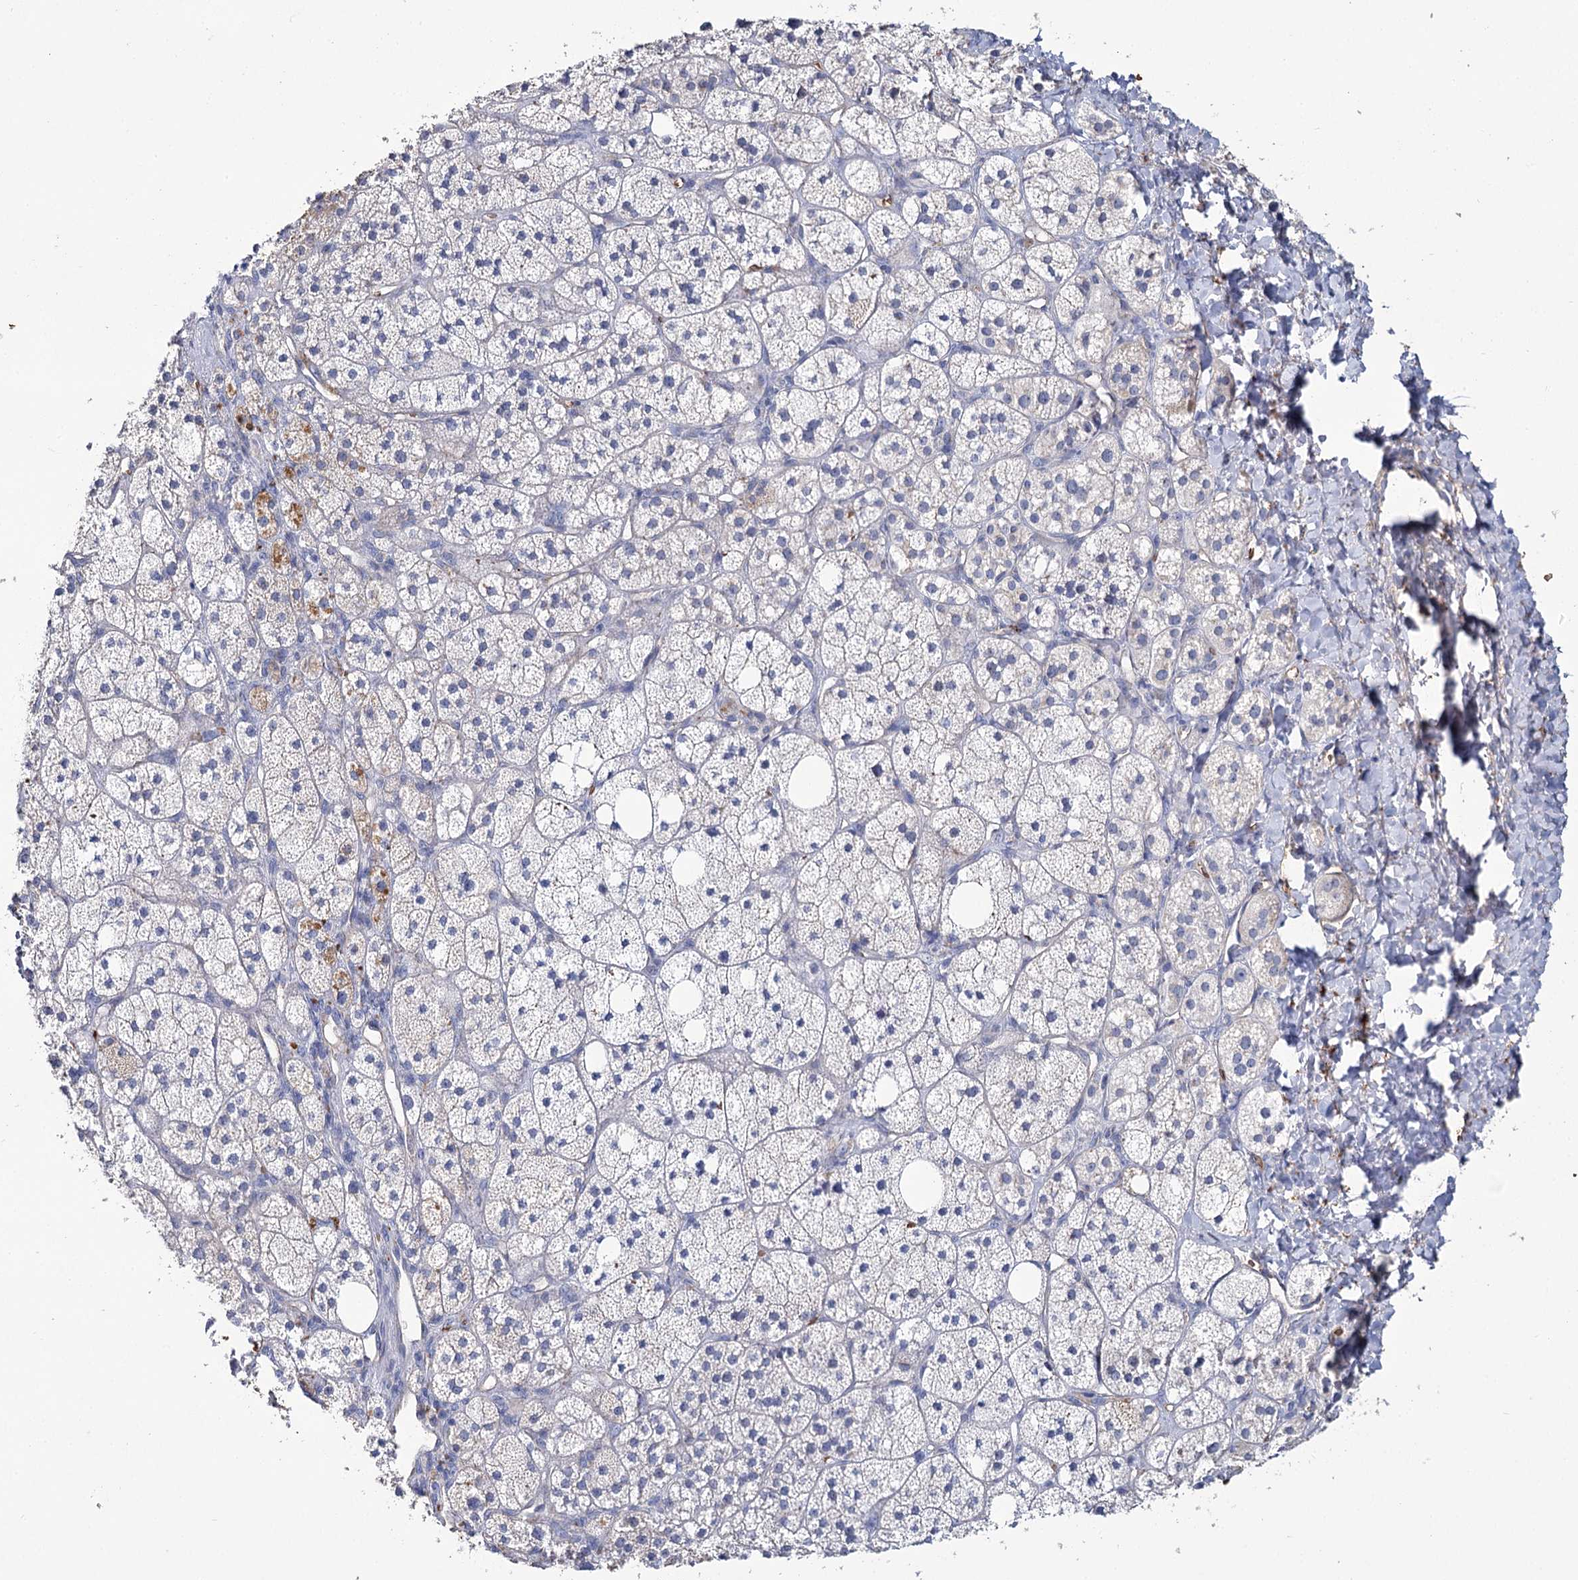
{"staining": {"intensity": "weak", "quantity": "25%-75%", "location": "cytoplasmic/membranous"}, "tissue": "adrenal gland", "cell_type": "Glandular cells", "image_type": "normal", "snomed": [{"axis": "morphology", "description": "Normal tissue, NOS"}, {"axis": "topography", "description": "Adrenal gland"}], "caption": "Adrenal gland stained with a protein marker exhibits weak staining in glandular cells.", "gene": "GBF1", "patient": {"sex": "male", "age": 61}}